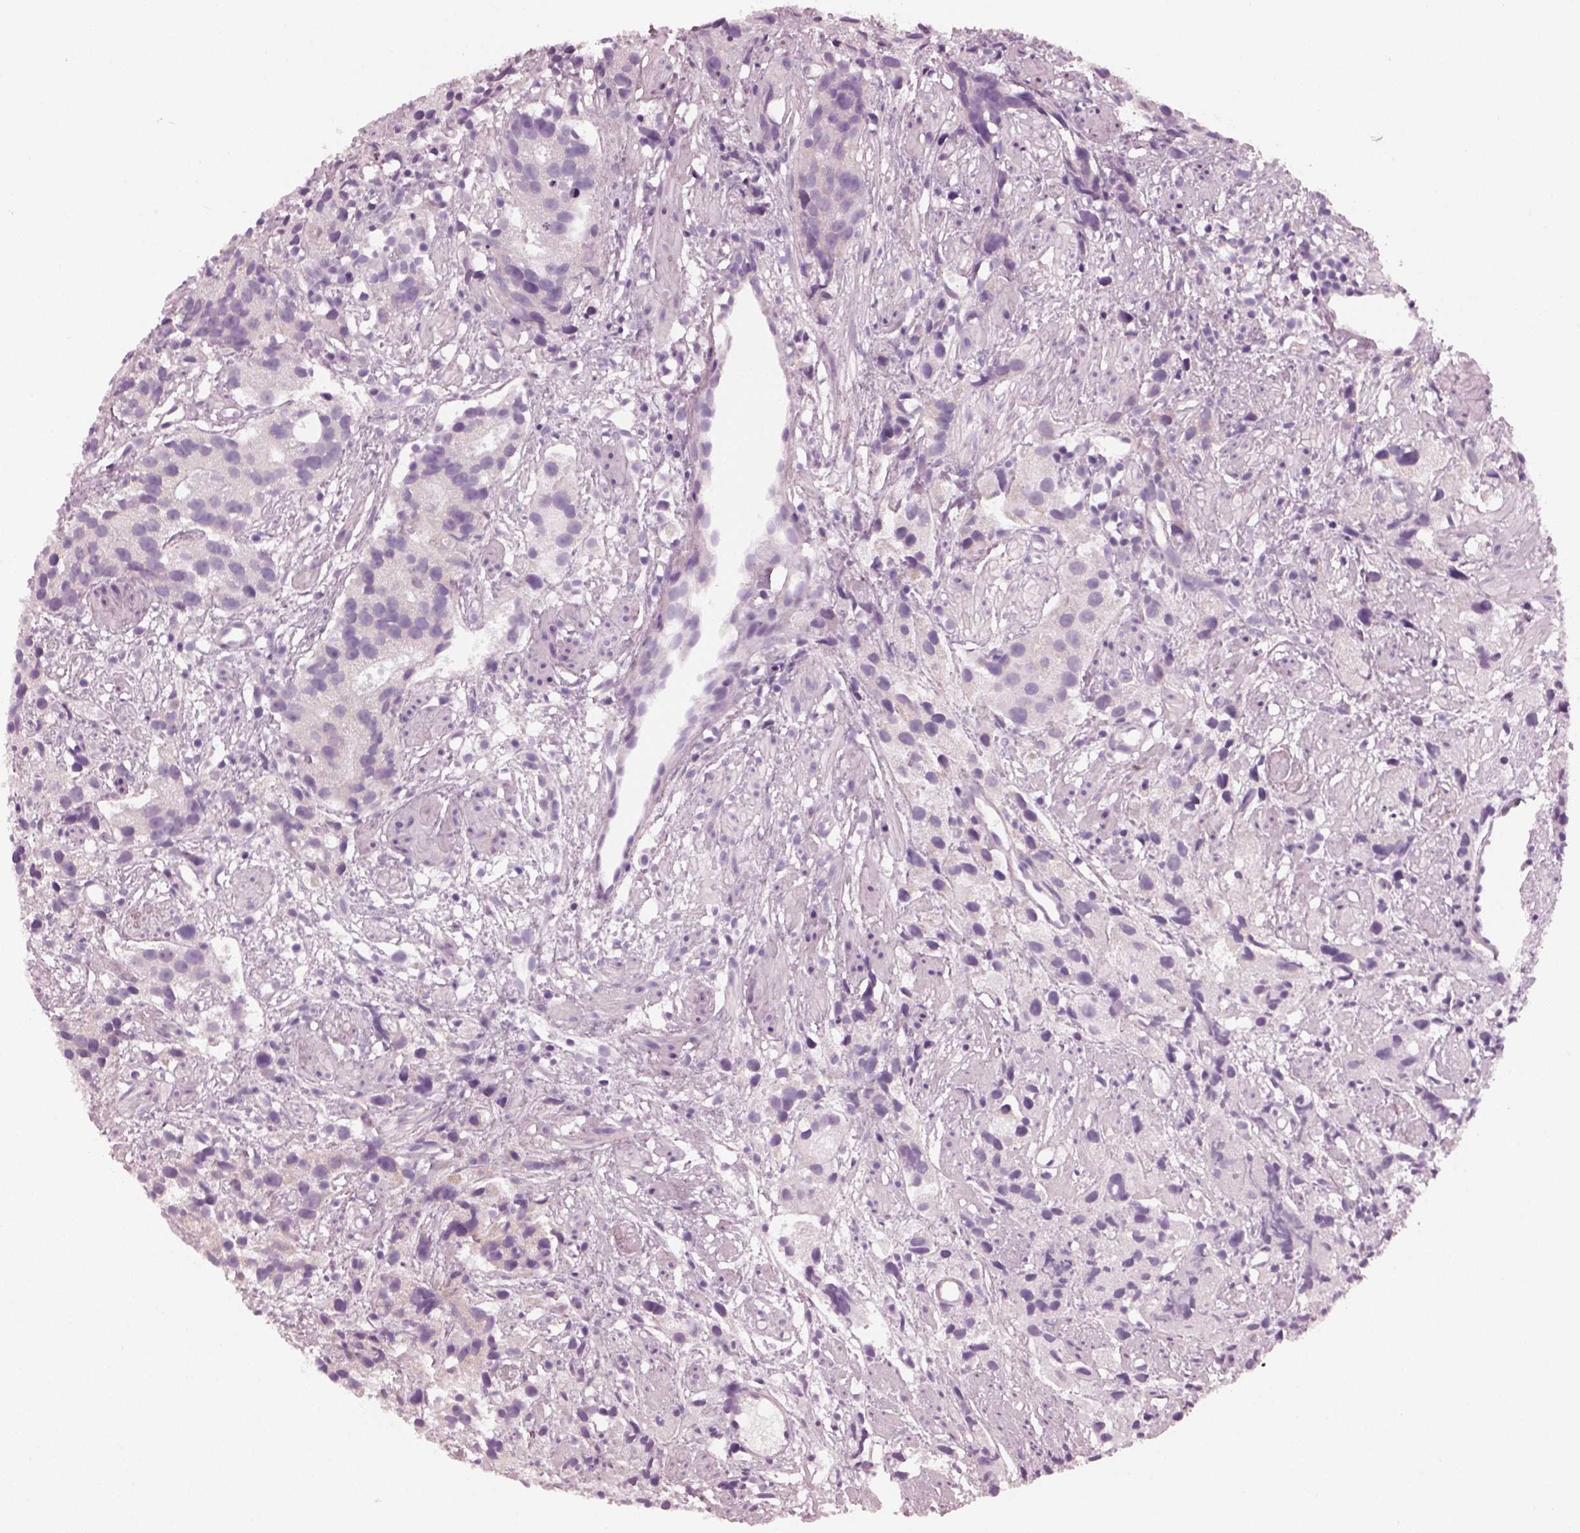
{"staining": {"intensity": "negative", "quantity": "none", "location": "none"}, "tissue": "prostate cancer", "cell_type": "Tumor cells", "image_type": "cancer", "snomed": [{"axis": "morphology", "description": "Adenocarcinoma, High grade"}, {"axis": "topography", "description": "Prostate"}], "caption": "This is an immunohistochemistry (IHC) micrograph of human prostate adenocarcinoma (high-grade). There is no expression in tumor cells.", "gene": "PDC", "patient": {"sex": "male", "age": 68}}